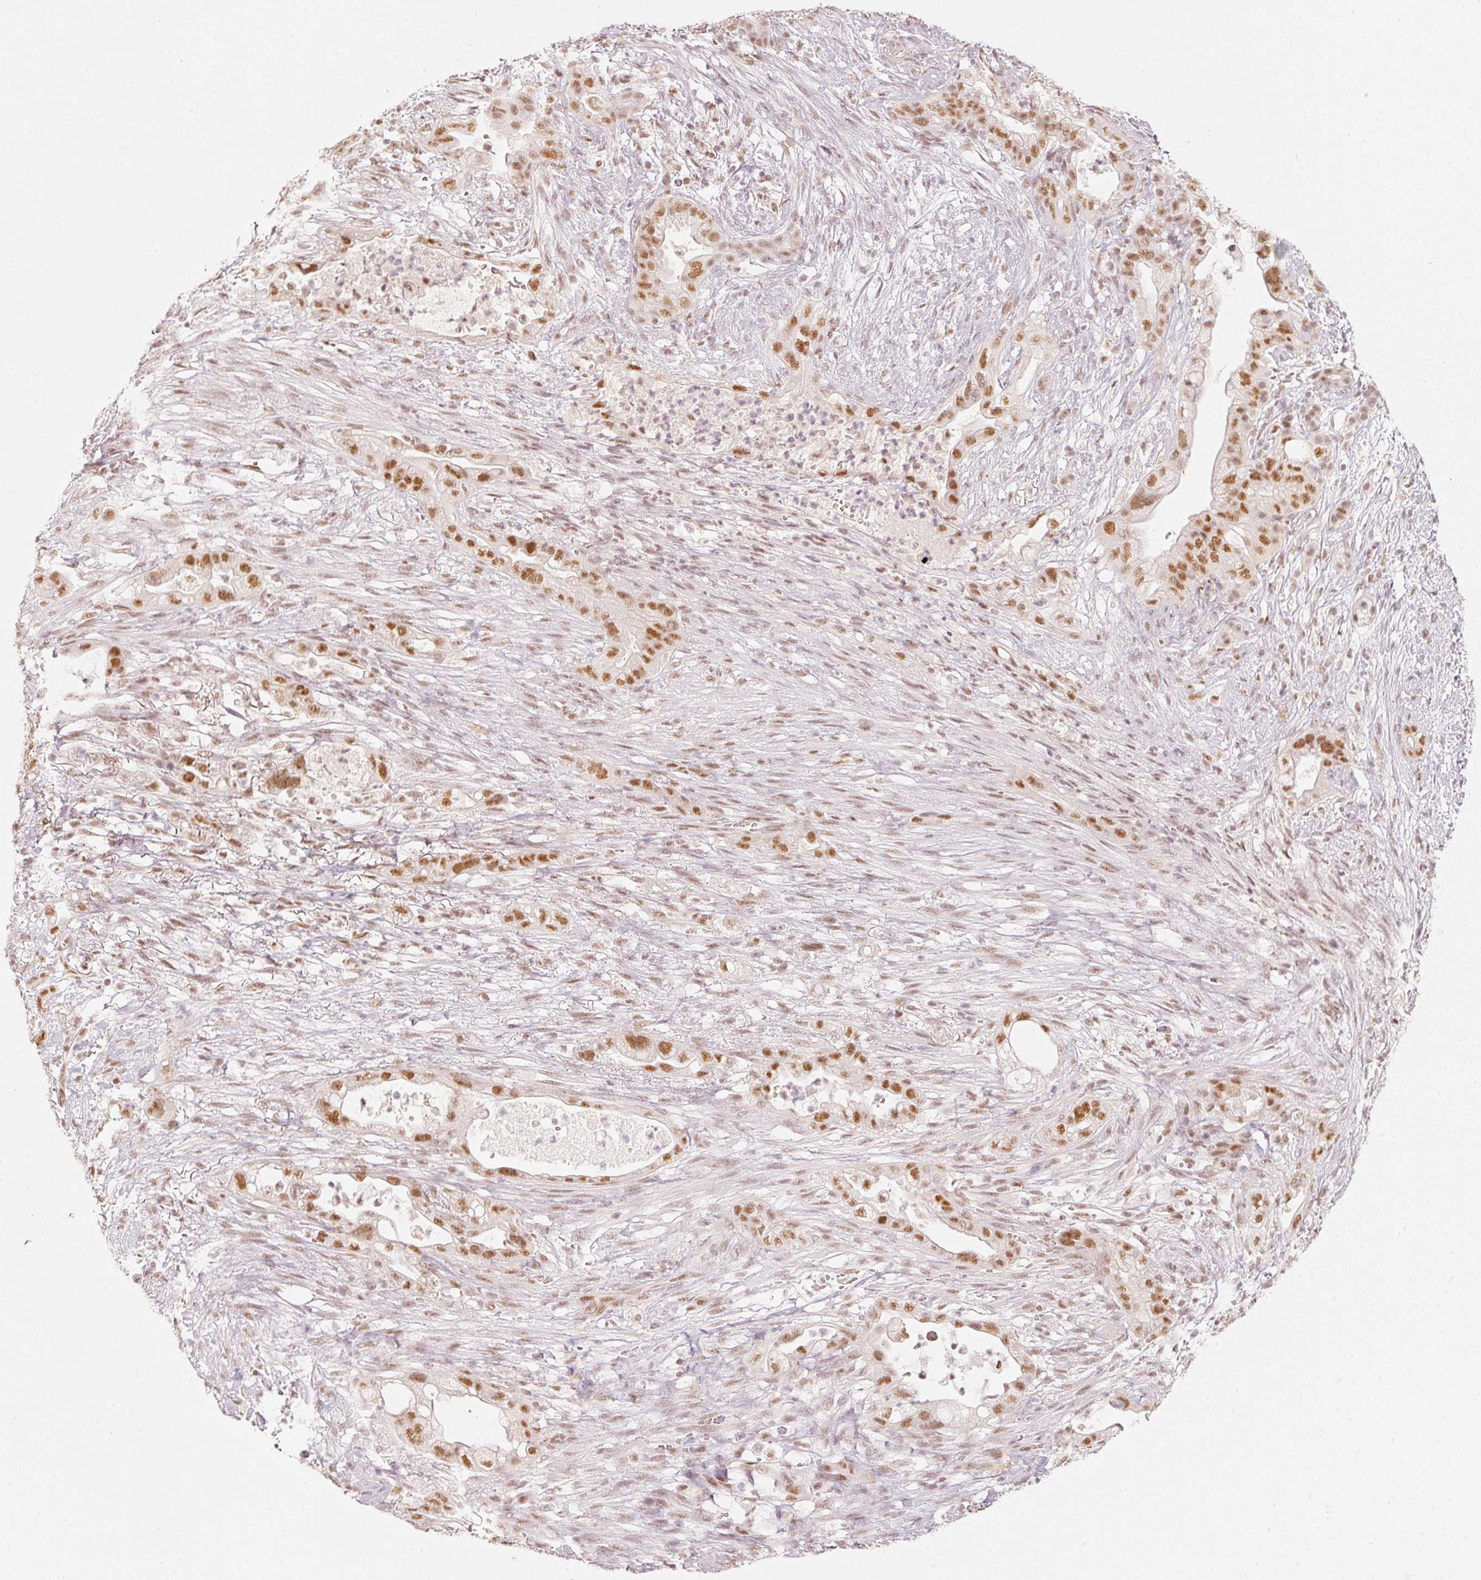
{"staining": {"intensity": "moderate", "quantity": ">75%", "location": "nuclear"}, "tissue": "pancreatic cancer", "cell_type": "Tumor cells", "image_type": "cancer", "snomed": [{"axis": "morphology", "description": "Adenocarcinoma, NOS"}, {"axis": "topography", "description": "Pancreas"}], "caption": "Immunohistochemistry photomicrograph of neoplastic tissue: human pancreatic adenocarcinoma stained using immunohistochemistry (IHC) shows medium levels of moderate protein expression localized specifically in the nuclear of tumor cells, appearing as a nuclear brown color.", "gene": "PPP1R10", "patient": {"sex": "male", "age": 44}}